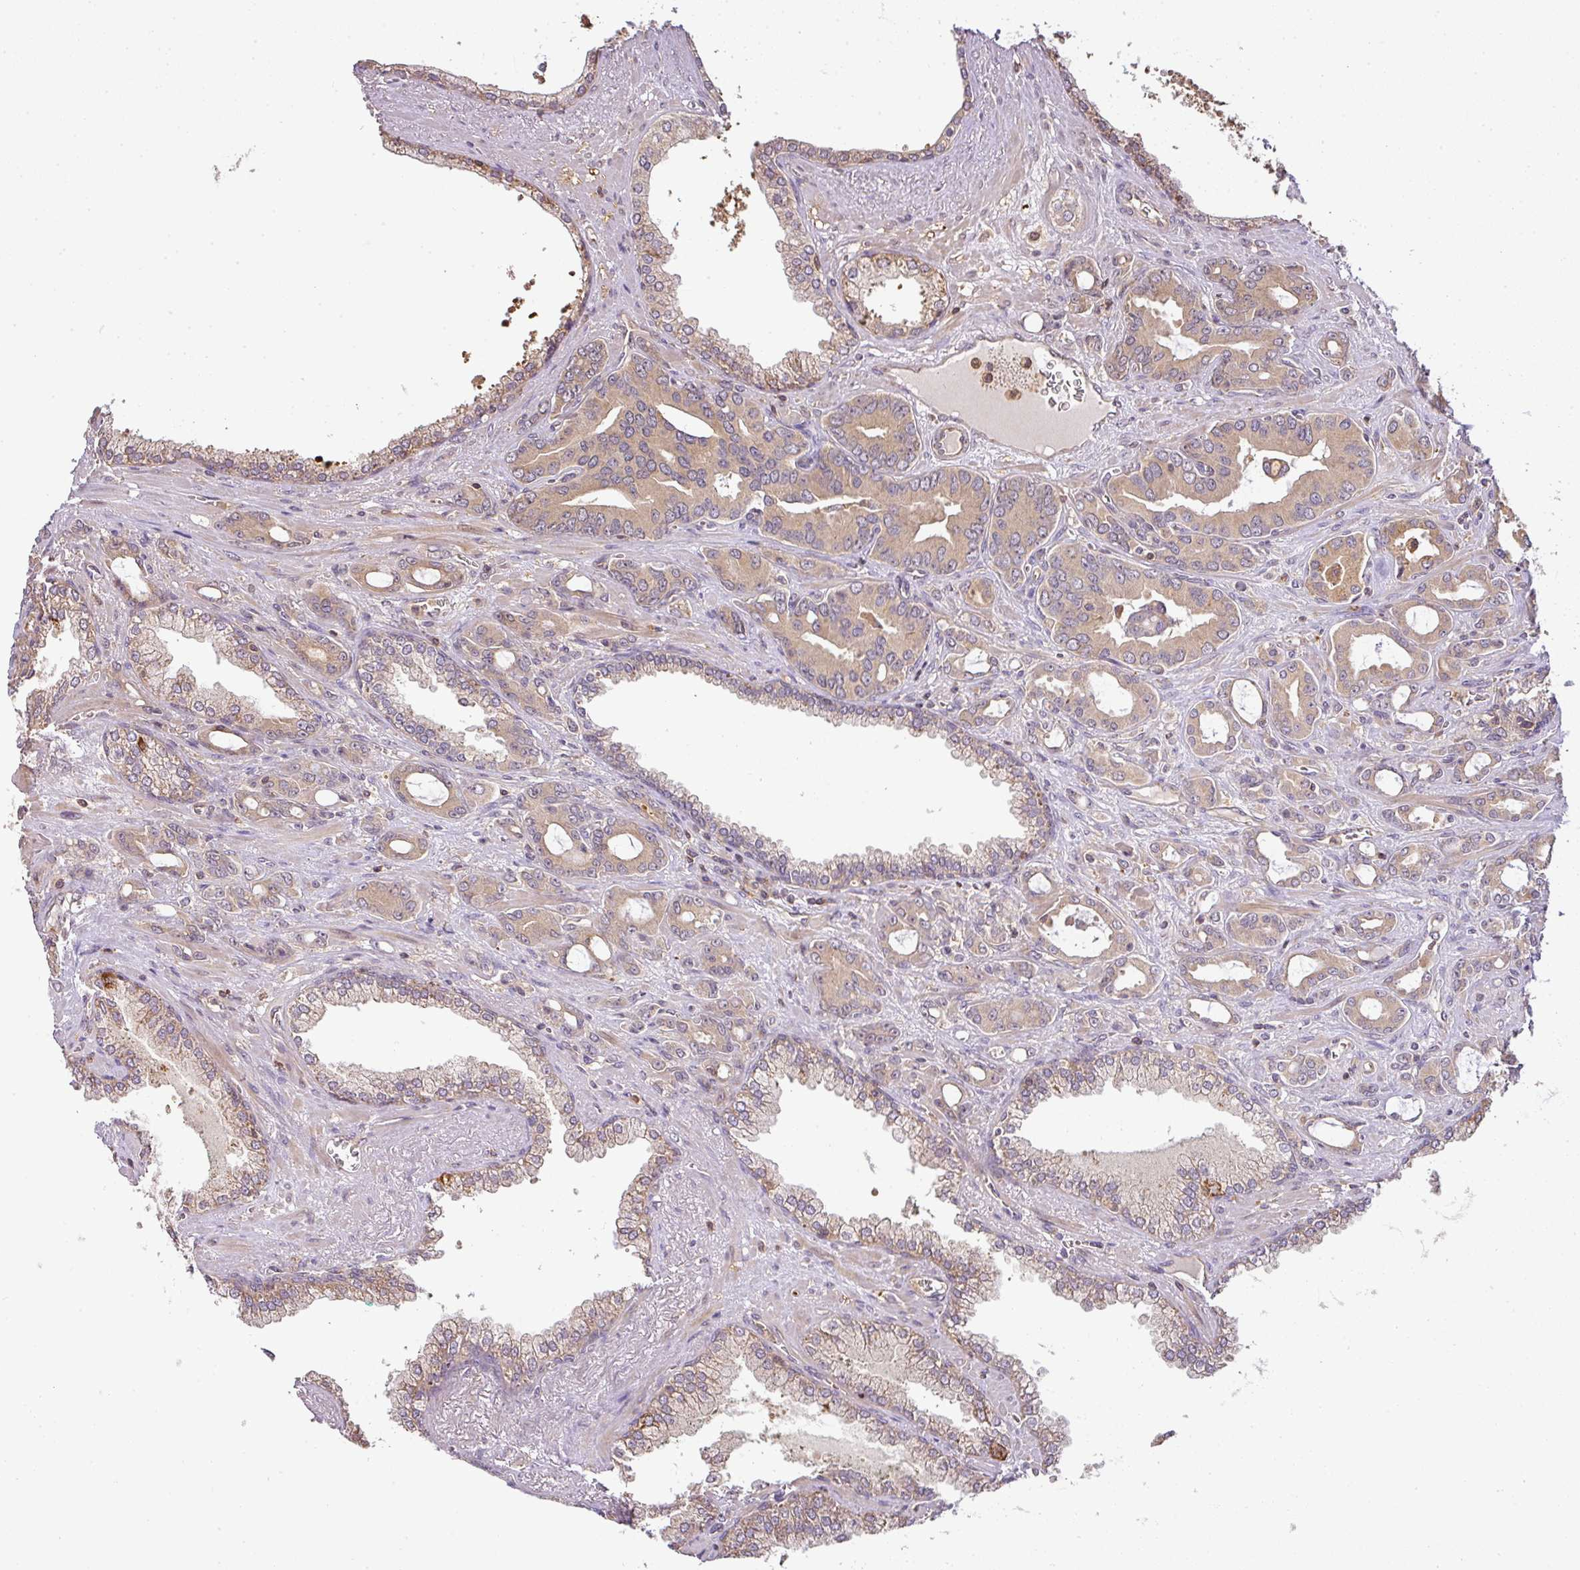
{"staining": {"intensity": "weak", "quantity": ">75%", "location": "cytoplasmic/membranous"}, "tissue": "prostate cancer", "cell_type": "Tumor cells", "image_type": "cancer", "snomed": [{"axis": "morphology", "description": "Adenocarcinoma, High grade"}, {"axis": "topography", "description": "Prostate"}], "caption": "Human prostate high-grade adenocarcinoma stained for a protein (brown) shows weak cytoplasmic/membranous positive staining in approximately >75% of tumor cells.", "gene": "TCL1B", "patient": {"sex": "male", "age": 72}}